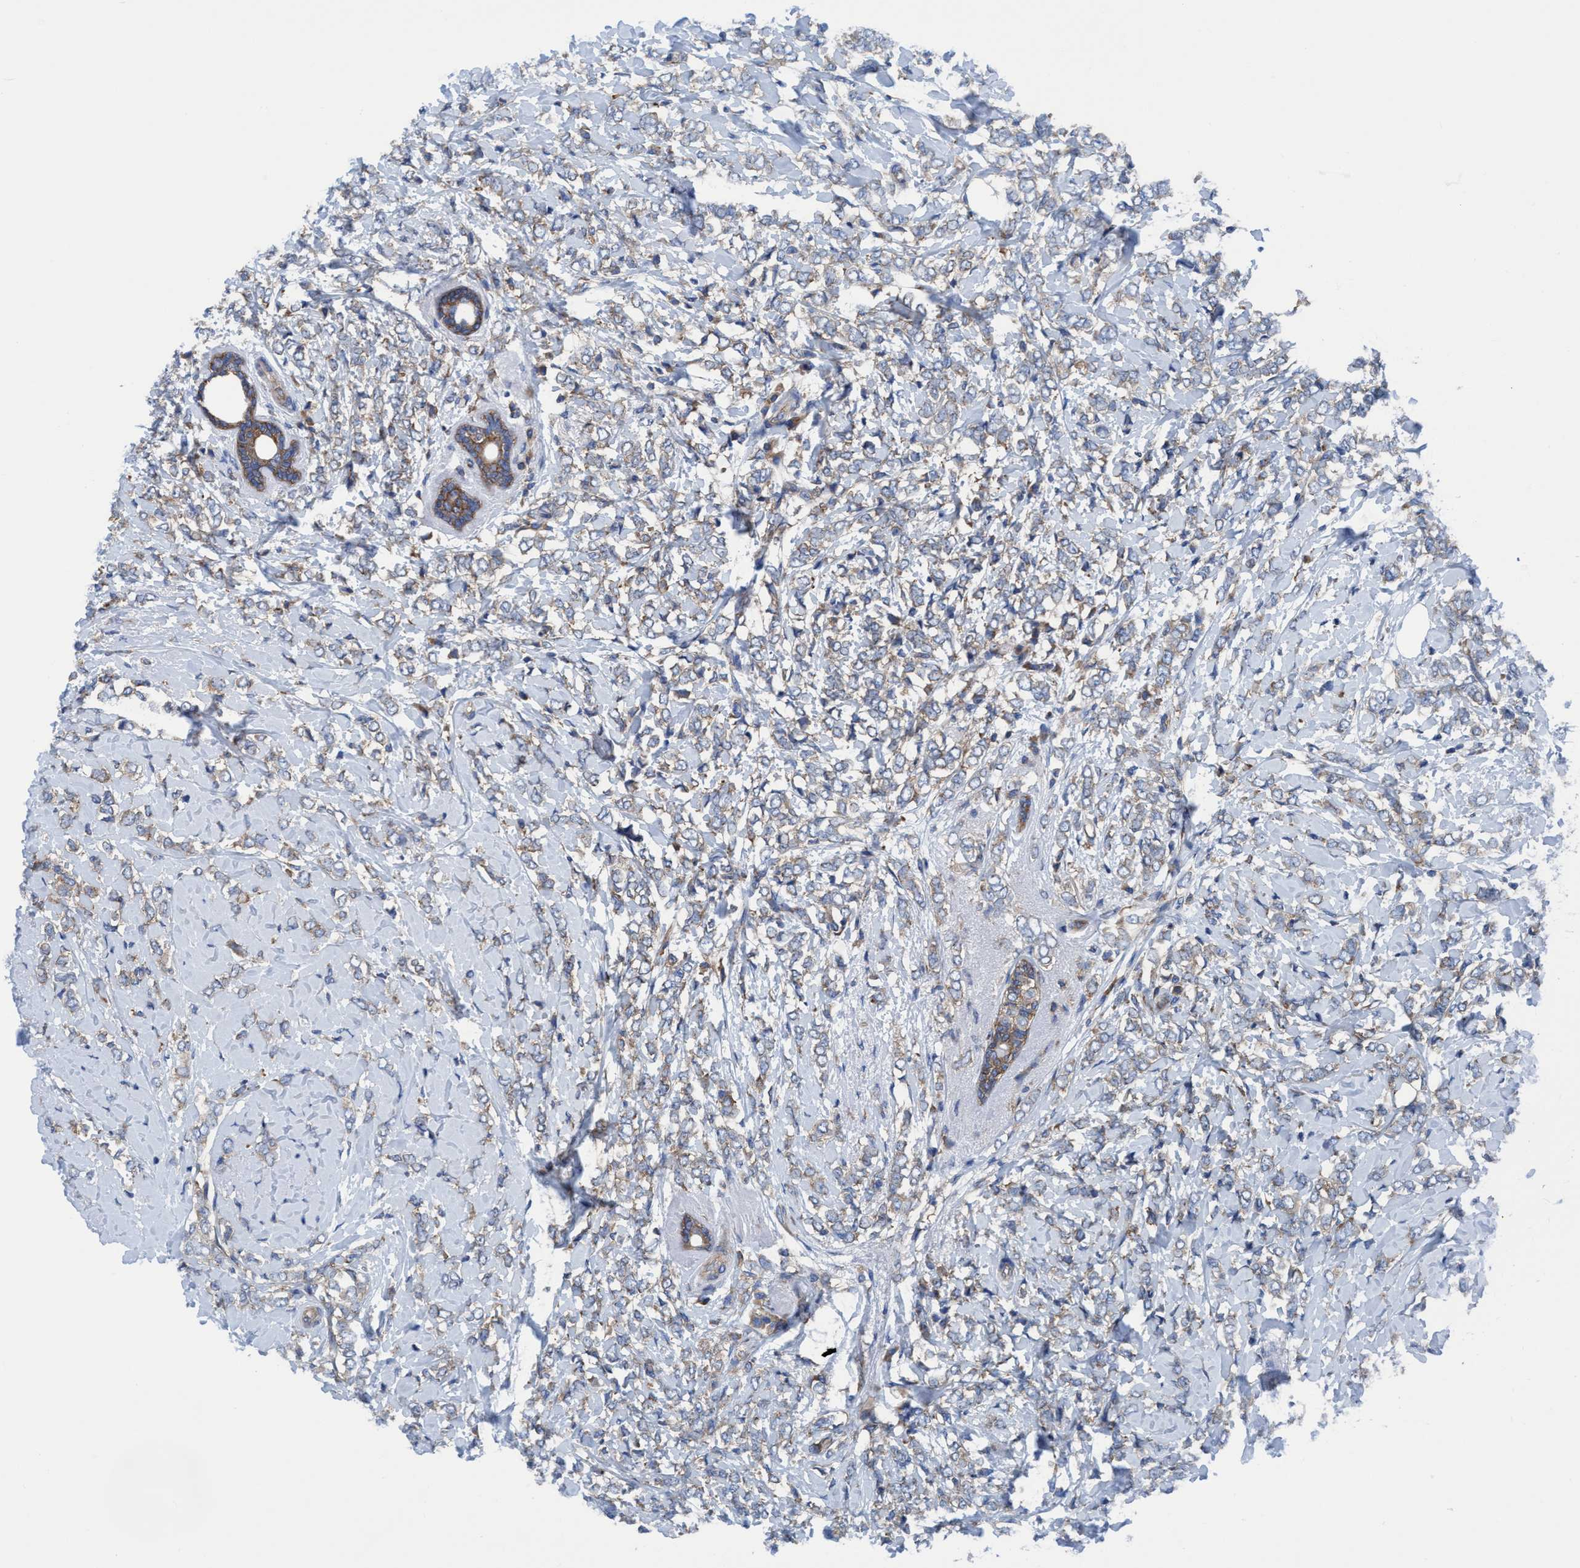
{"staining": {"intensity": "weak", "quantity": "25%-75%", "location": "cytoplasmic/membranous"}, "tissue": "breast cancer", "cell_type": "Tumor cells", "image_type": "cancer", "snomed": [{"axis": "morphology", "description": "Normal tissue, NOS"}, {"axis": "morphology", "description": "Lobular carcinoma"}, {"axis": "topography", "description": "Breast"}], "caption": "Immunohistochemistry (IHC) staining of lobular carcinoma (breast), which shows low levels of weak cytoplasmic/membranous staining in approximately 25%-75% of tumor cells indicating weak cytoplasmic/membranous protein positivity. The staining was performed using DAB (3,3'-diaminobenzidine) (brown) for protein detection and nuclei were counterstained in hematoxylin (blue).", "gene": "NMT1", "patient": {"sex": "female", "age": 47}}